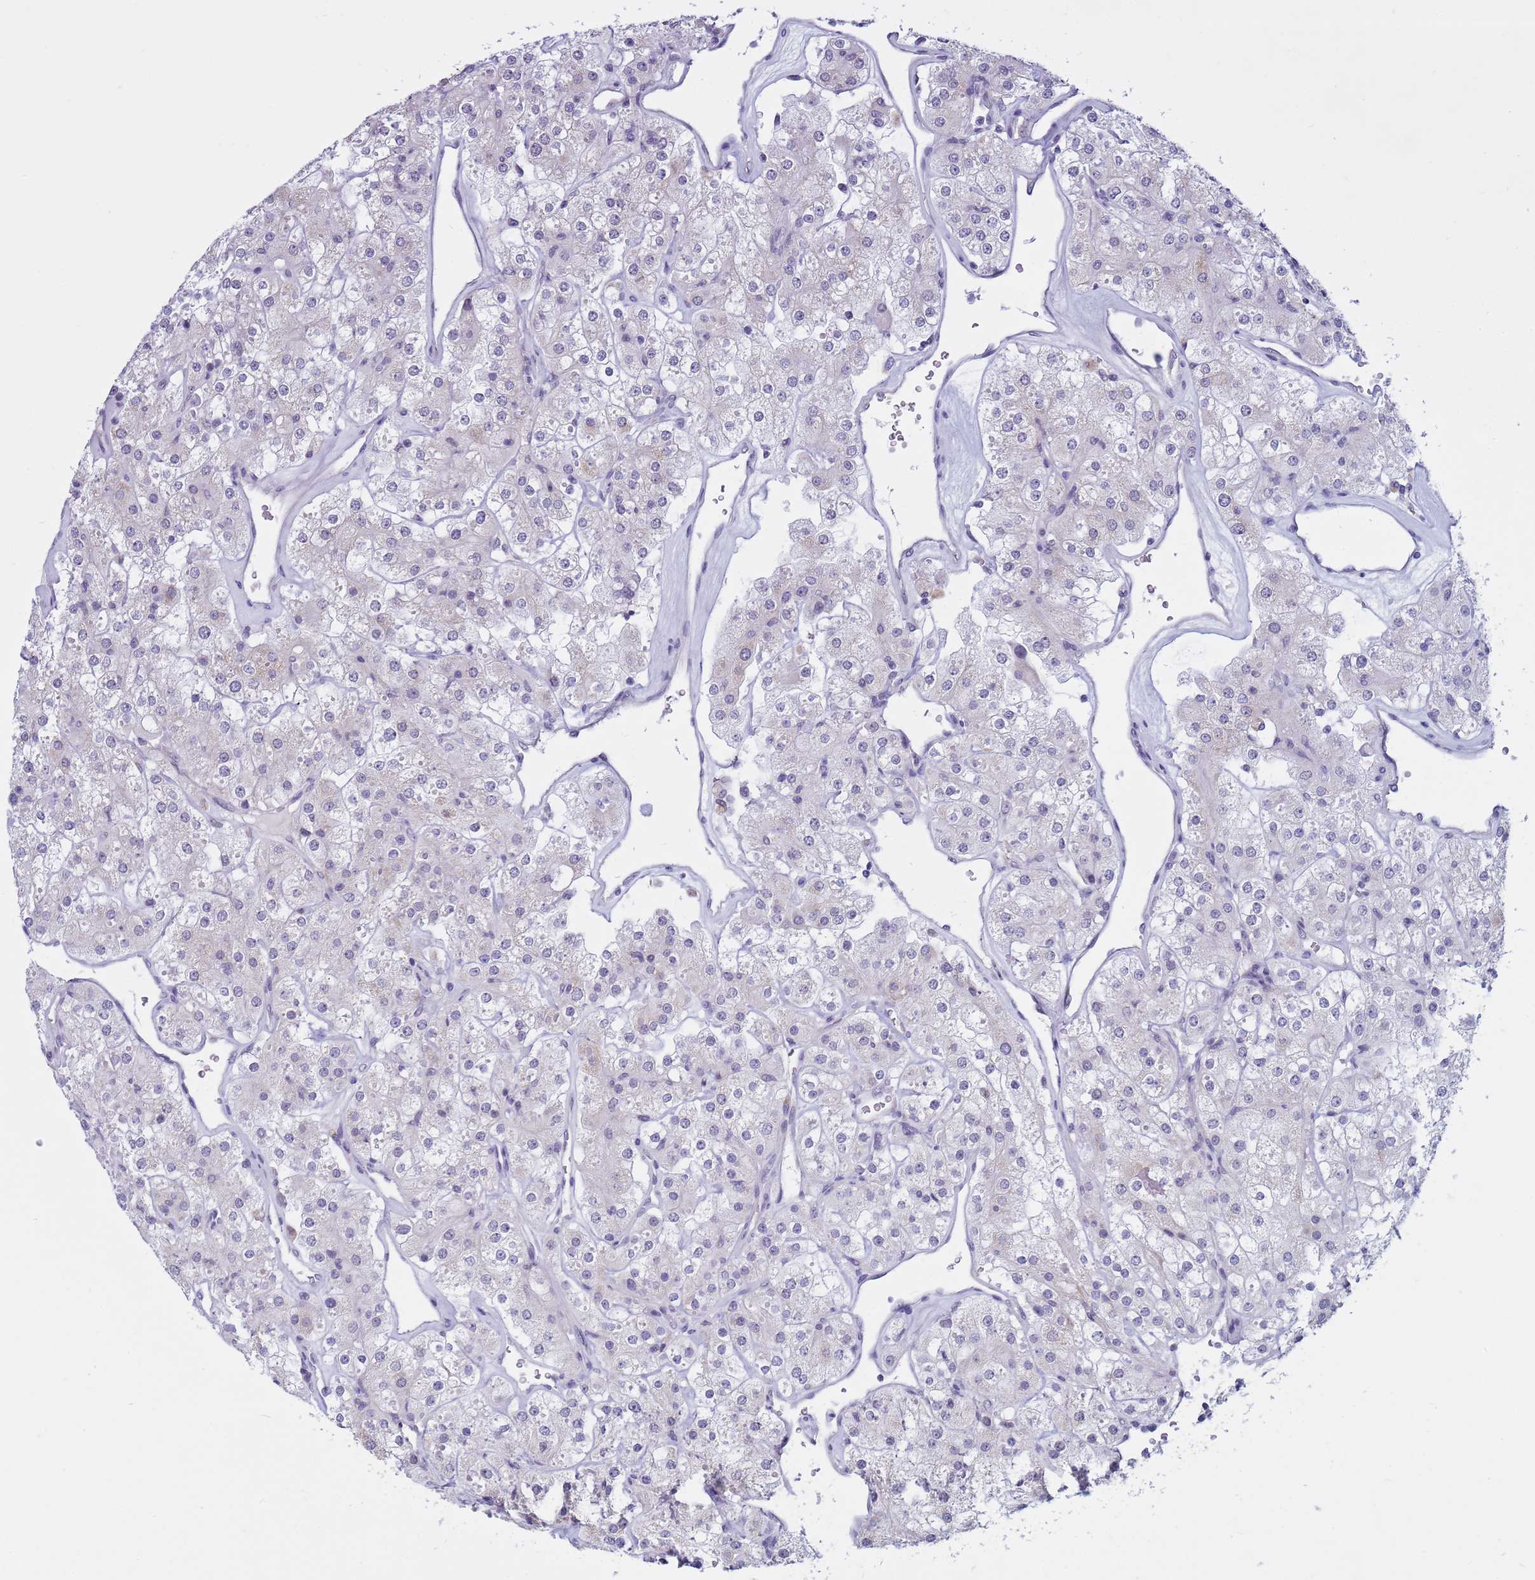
{"staining": {"intensity": "negative", "quantity": "none", "location": "none"}, "tissue": "renal cancer", "cell_type": "Tumor cells", "image_type": "cancer", "snomed": [{"axis": "morphology", "description": "Adenocarcinoma, NOS"}, {"axis": "topography", "description": "Kidney"}], "caption": "Immunohistochemistry micrograph of renal cancer (adenocarcinoma) stained for a protein (brown), which exhibits no positivity in tumor cells. (DAB (3,3'-diaminobenzidine) immunohistochemistry, high magnification).", "gene": "CDK2AP2", "patient": {"sex": "male", "age": 77}}